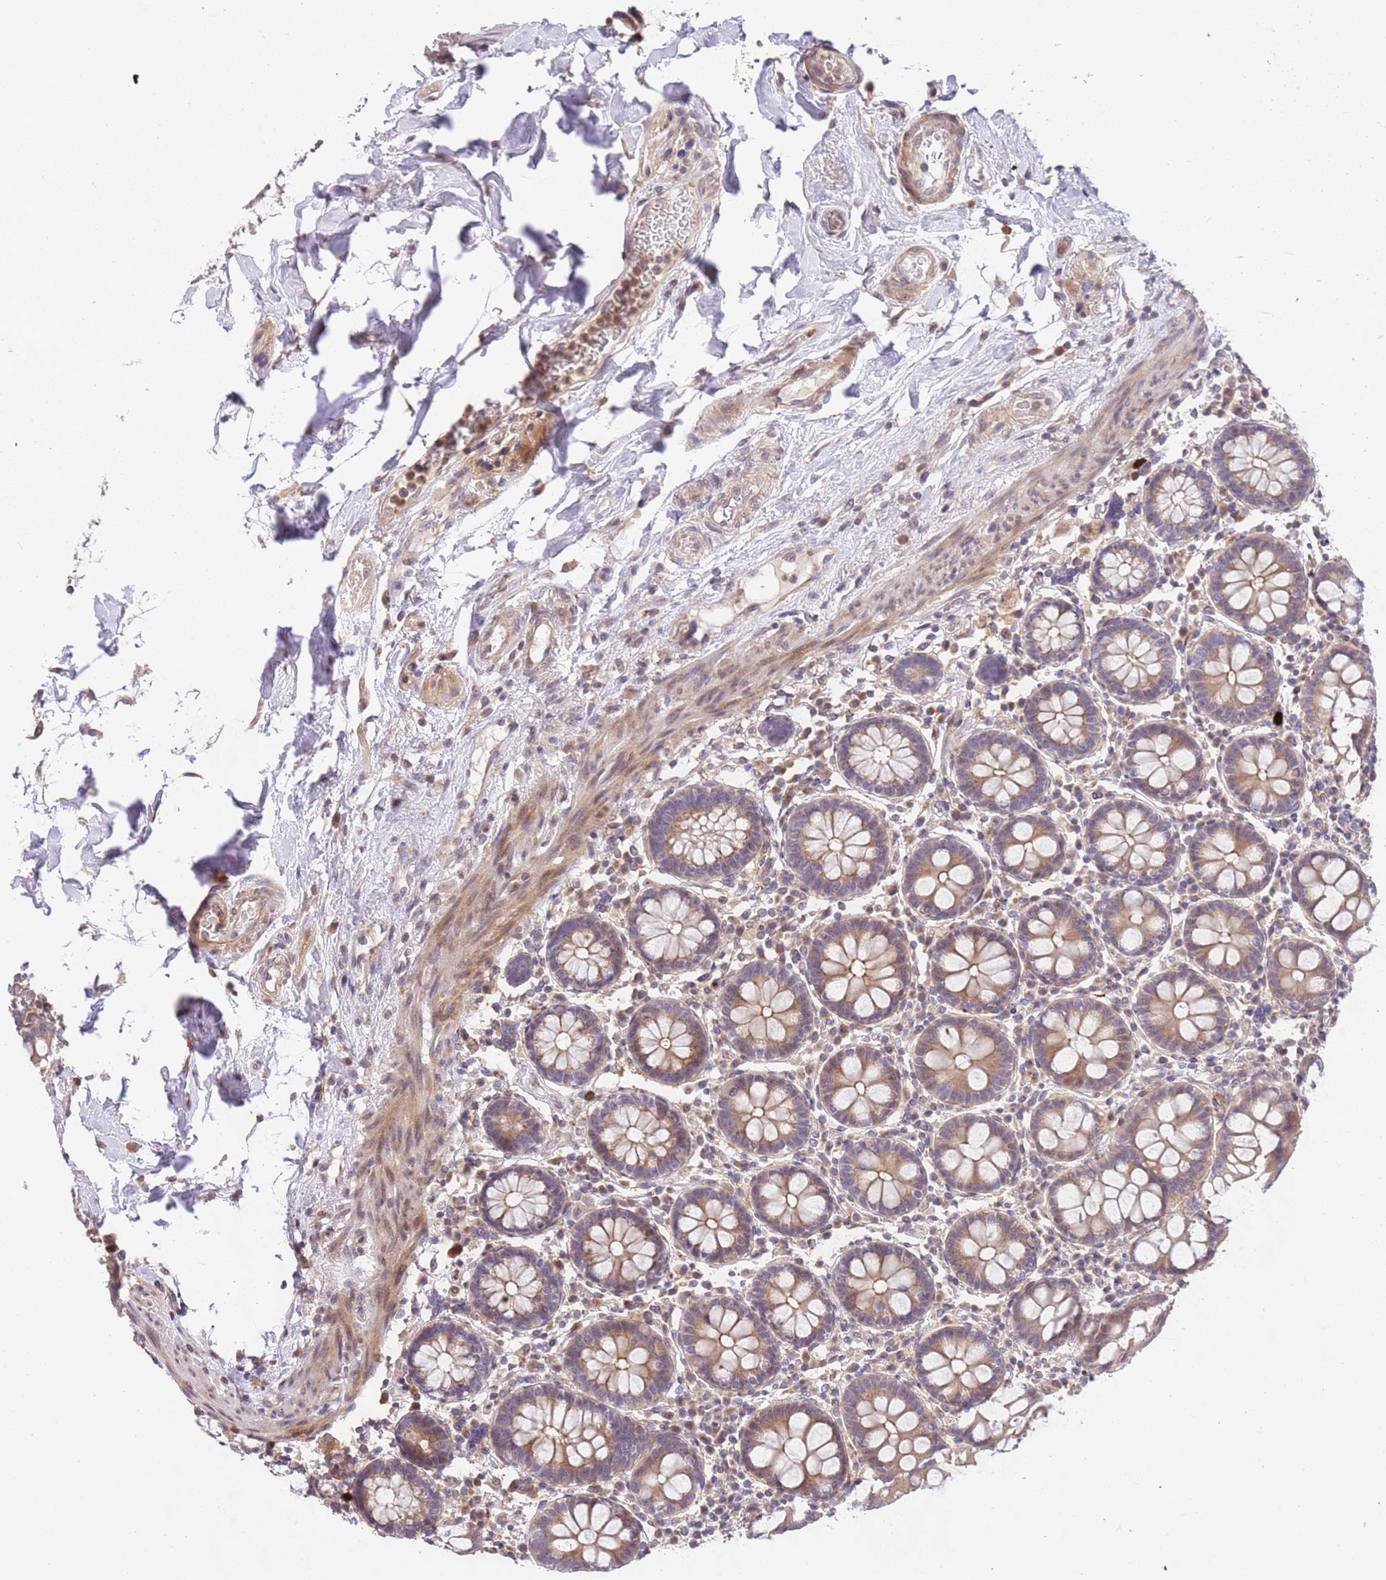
{"staining": {"intensity": "moderate", "quantity": ">75%", "location": "cytoplasmic/membranous"}, "tissue": "colon", "cell_type": "Endothelial cells", "image_type": "normal", "snomed": [{"axis": "morphology", "description": "Normal tissue, NOS"}, {"axis": "topography", "description": "Colon"}], "caption": "This micrograph reveals IHC staining of normal colon, with medium moderate cytoplasmic/membranous positivity in about >75% of endothelial cells.", "gene": "SLC16A4", "patient": {"sex": "female", "age": 79}}